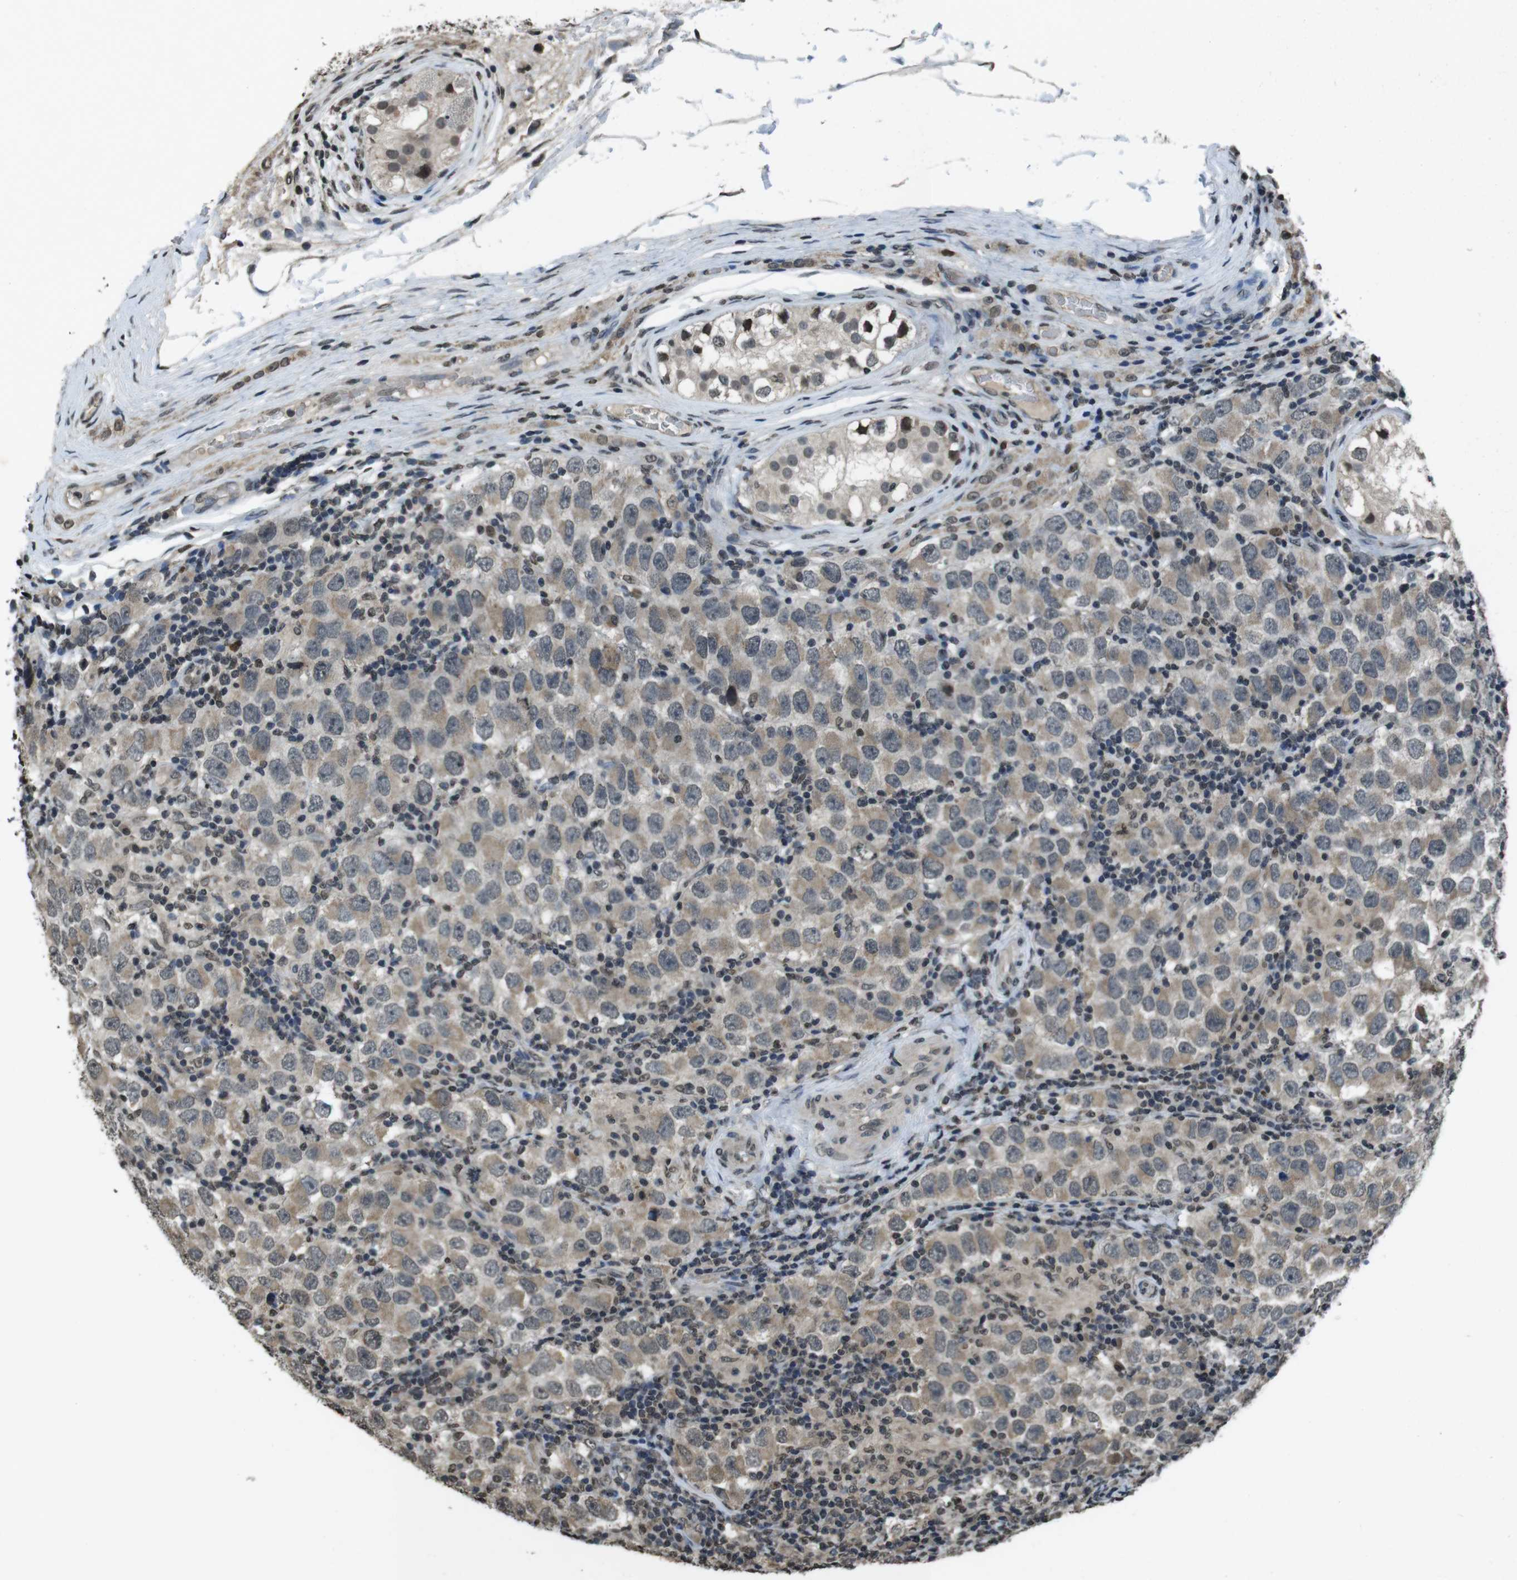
{"staining": {"intensity": "weak", "quantity": ">75%", "location": "cytoplasmic/membranous"}, "tissue": "testis cancer", "cell_type": "Tumor cells", "image_type": "cancer", "snomed": [{"axis": "morphology", "description": "Carcinoma, Embryonal, NOS"}, {"axis": "topography", "description": "Testis"}], "caption": "DAB immunohistochemical staining of human testis embryonal carcinoma demonstrates weak cytoplasmic/membranous protein positivity in about >75% of tumor cells.", "gene": "MAF", "patient": {"sex": "male", "age": 21}}